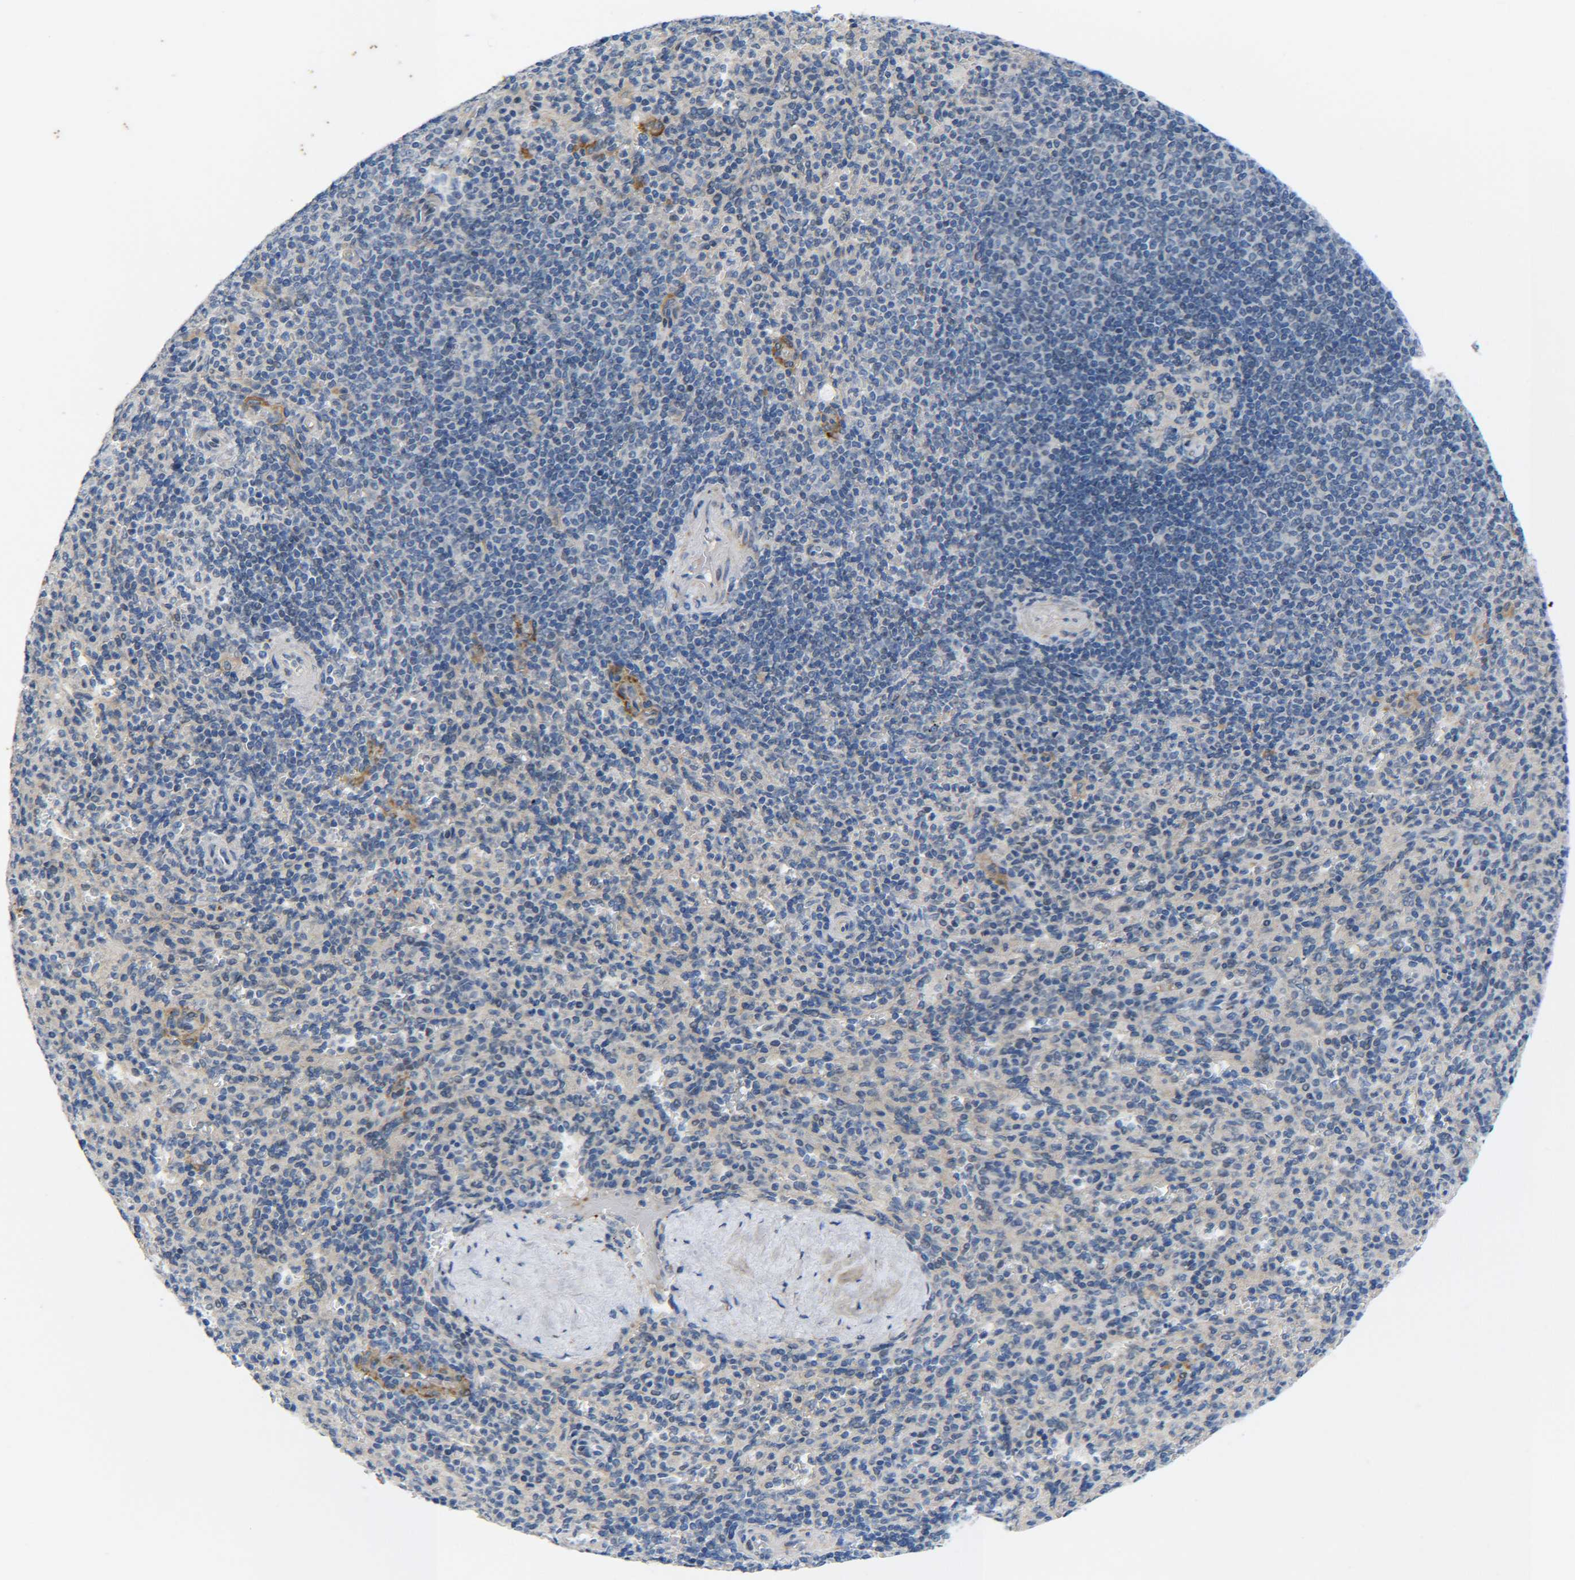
{"staining": {"intensity": "negative", "quantity": "none", "location": "none"}, "tissue": "spleen", "cell_type": "Cells in red pulp", "image_type": "normal", "snomed": [{"axis": "morphology", "description": "Normal tissue, NOS"}, {"axis": "topography", "description": "Spleen"}], "caption": "IHC photomicrograph of benign spleen: human spleen stained with DAB (3,3'-diaminobenzidine) exhibits no significant protein positivity in cells in red pulp. (Stains: DAB immunohistochemistry (IHC) with hematoxylin counter stain, Microscopy: brightfield microscopy at high magnification).", "gene": "CMTM1", "patient": {"sex": "male", "age": 36}}